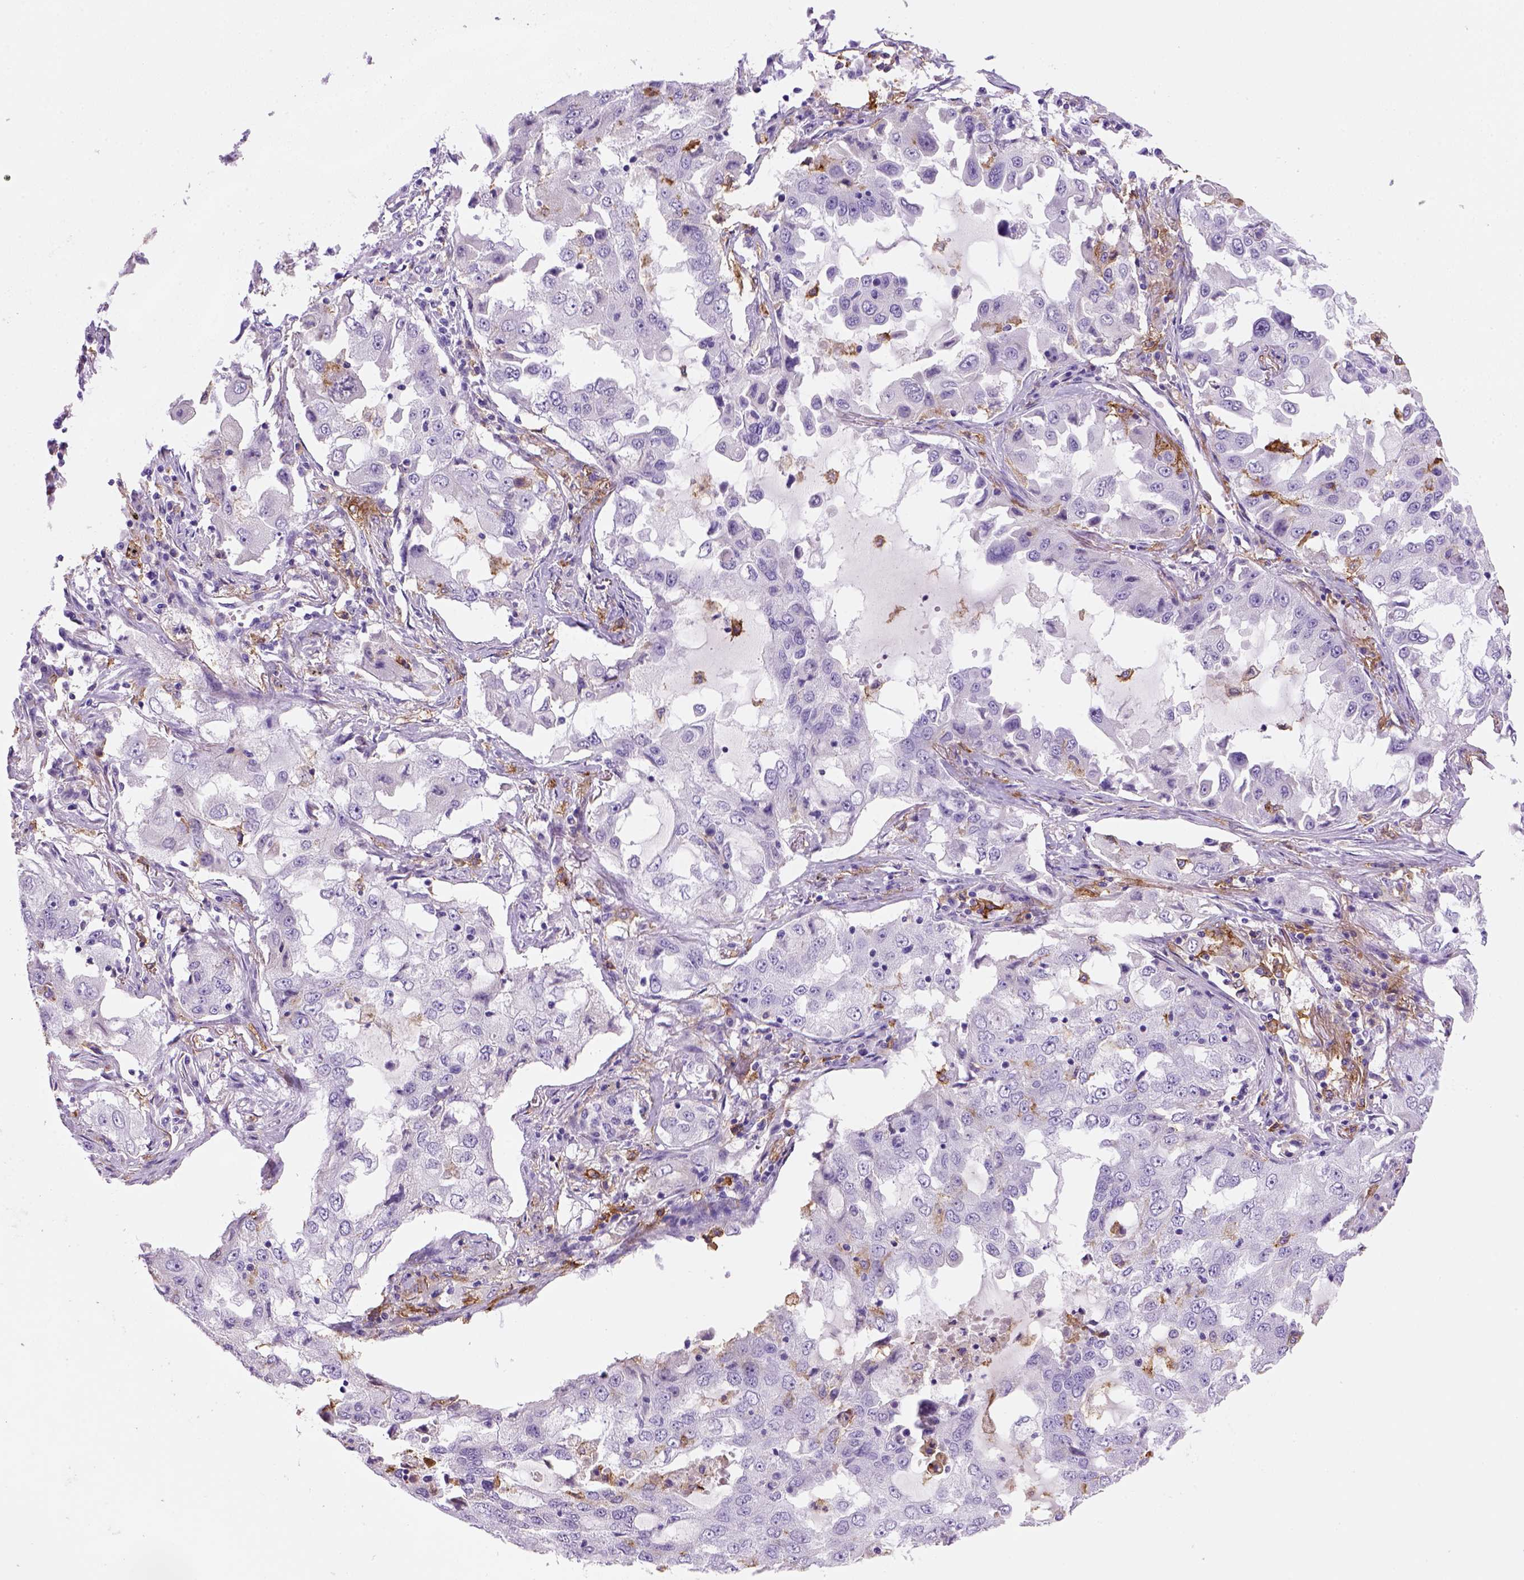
{"staining": {"intensity": "negative", "quantity": "none", "location": "none"}, "tissue": "lung cancer", "cell_type": "Tumor cells", "image_type": "cancer", "snomed": [{"axis": "morphology", "description": "Adenocarcinoma, NOS"}, {"axis": "topography", "description": "Lung"}], "caption": "The image shows no significant expression in tumor cells of lung adenocarcinoma. (DAB (3,3'-diaminobenzidine) immunohistochemistry (IHC) with hematoxylin counter stain).", "gene": "CD14", "patient": {"sex": "female", "age": 61}}